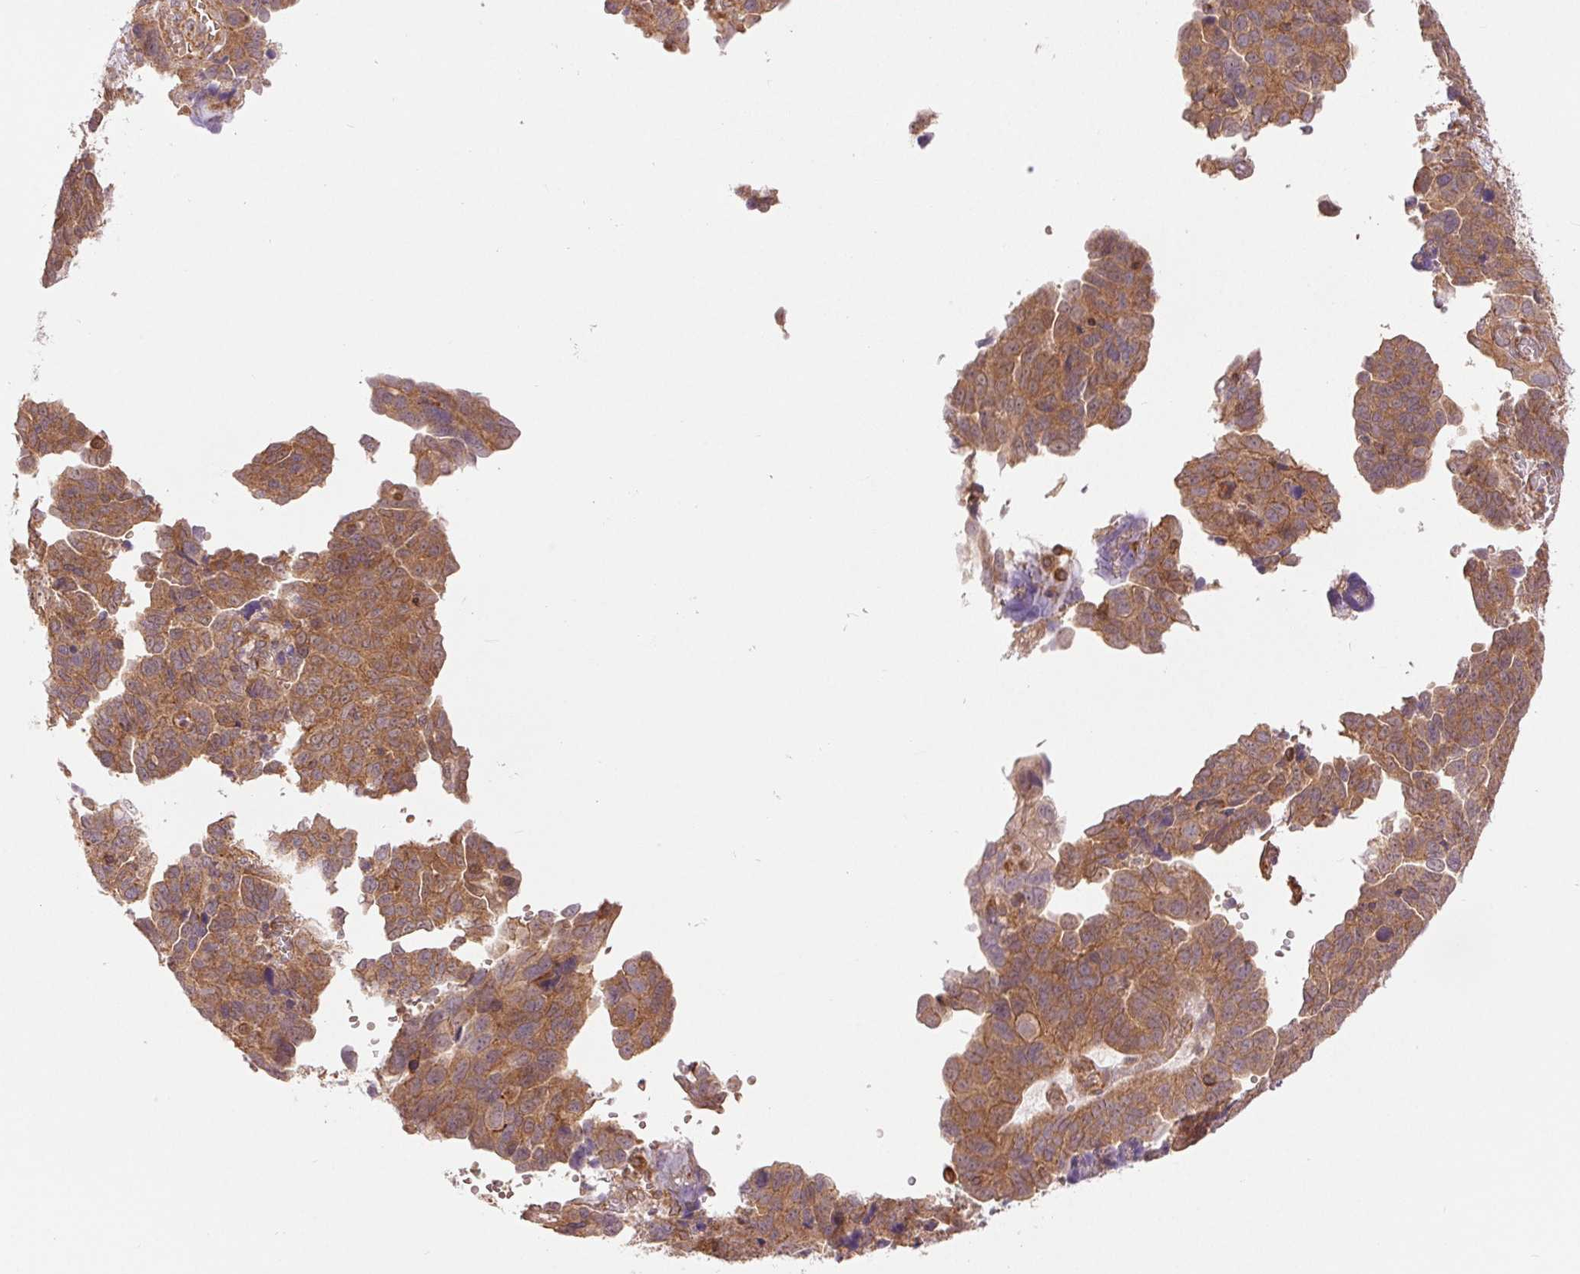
{"staining": {"intensity": "moderate", "quantity": ">75%", "location": "cytoplasmic/membranous"}, "tissue": "ovarian cancer", "cell_type": "Tumor cells", "image_type": "cancer", "snomed": [{"axis": "morphology", "description": "Cystadenocarcinoma, serous, NOS"}, {"axis": "topography", "description": "Ovary"}], "caption": "A histopathology image showing moderate cytoplasmic/membranous expression in about >75% of tumor cells in ovarian cancer, as visualized by brown immunohistochemical staining.", "gene": "STARD7", "patient": {"sex": "female", "age": 64}}